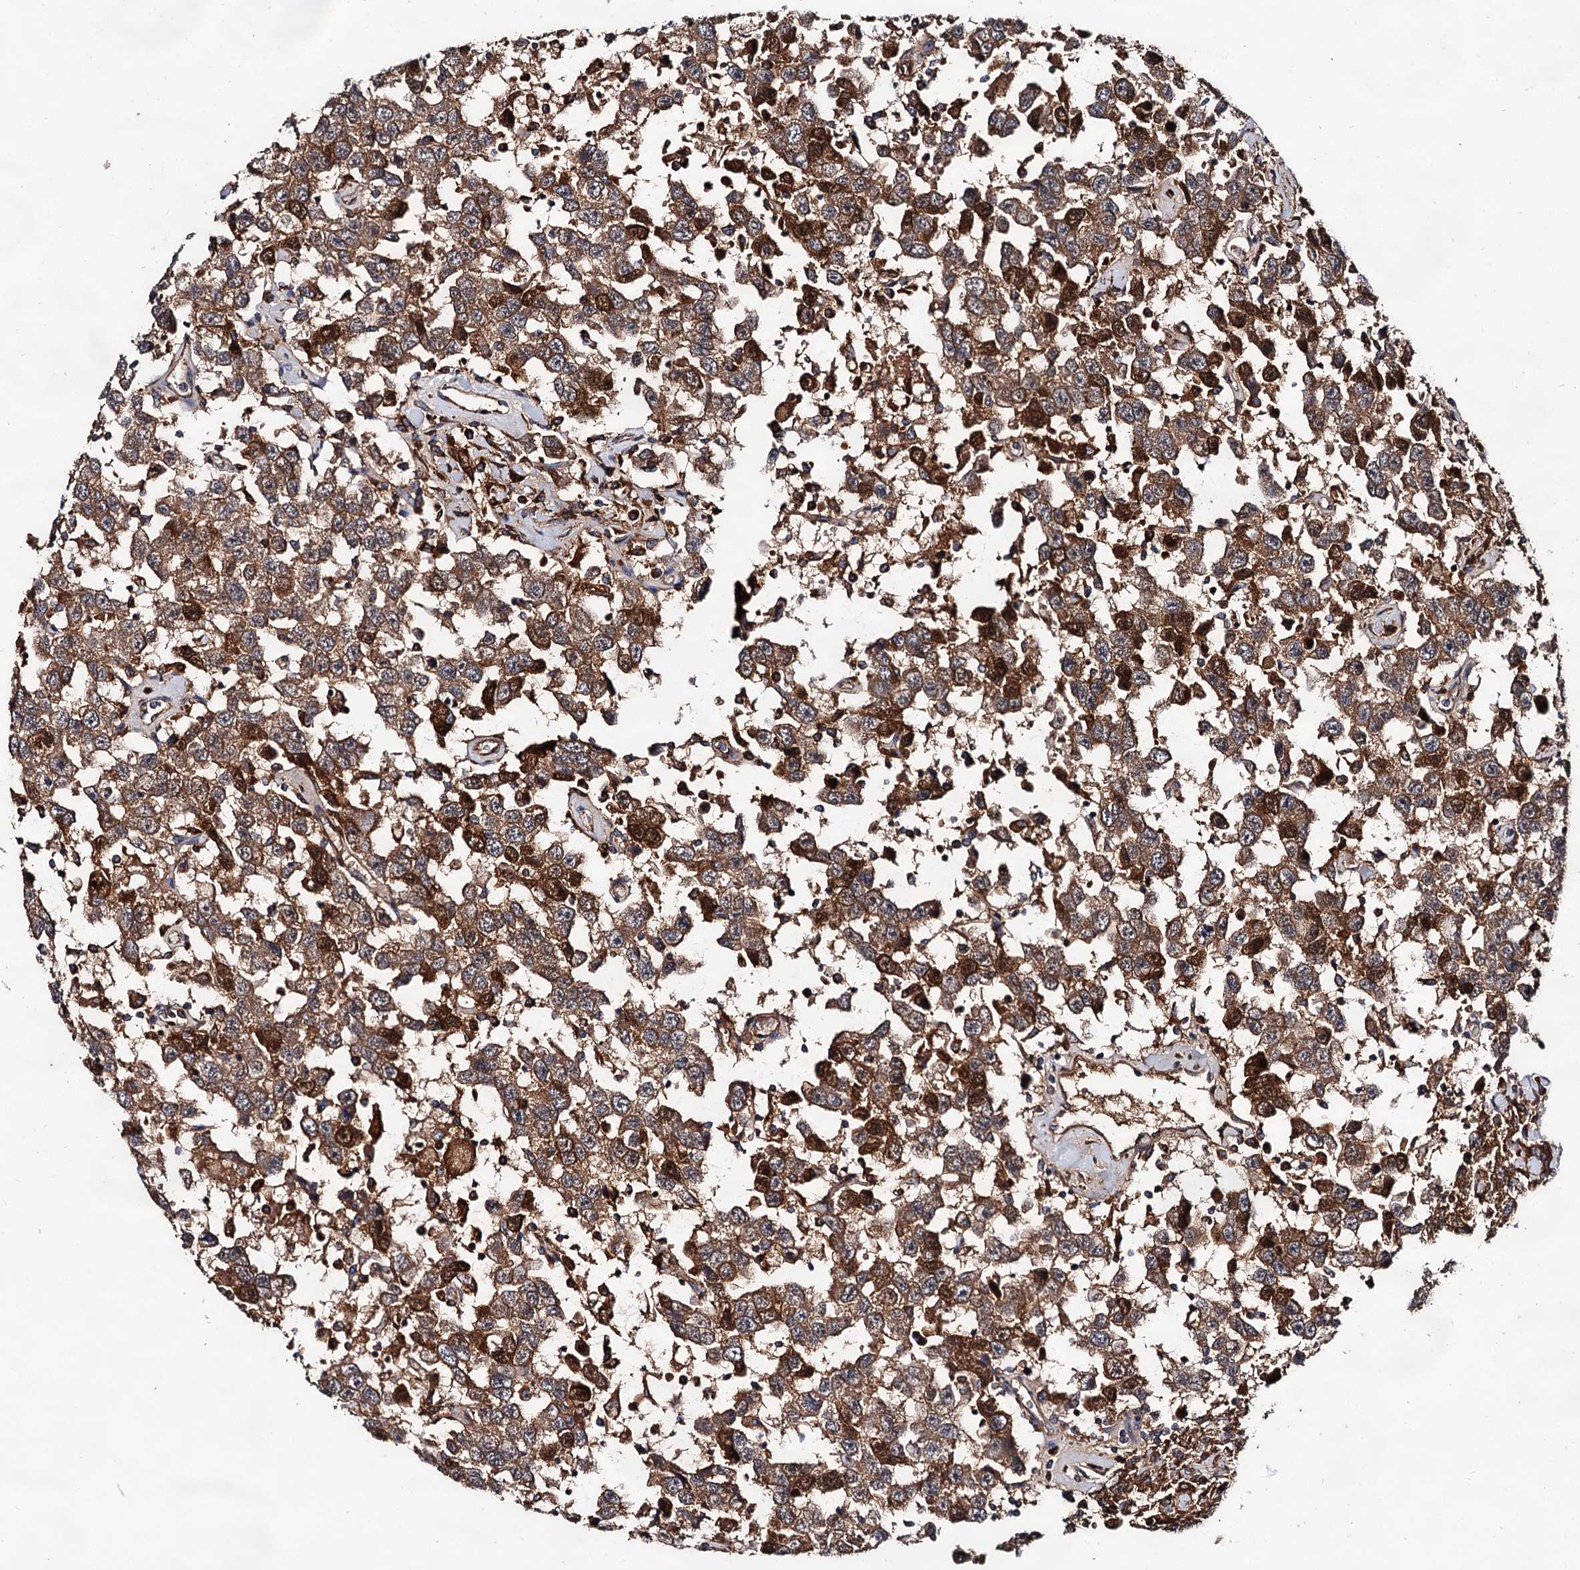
{"staining": {"intensity": "moderate", "quantity": ">75%", "location": "cytoplasmic/membranous"}, "tissue": "testis cancer", "cell_type": "Tumor cells", "image_type": "cancer", "snomed": [{"axis": "morphology", "description": "Seminoma, NOS"}, {"axis": "topography", "description": "Testis"}], "caption": "IHC histopathology image of testis cancer (seminoma) stained for a protein (brown), which reveals medium levels of moderate cytoplasmic/membranous staining in about >75% of tumor cells.", "gene": "TEX9", "patient": {"sex": "male", "age": 41}}